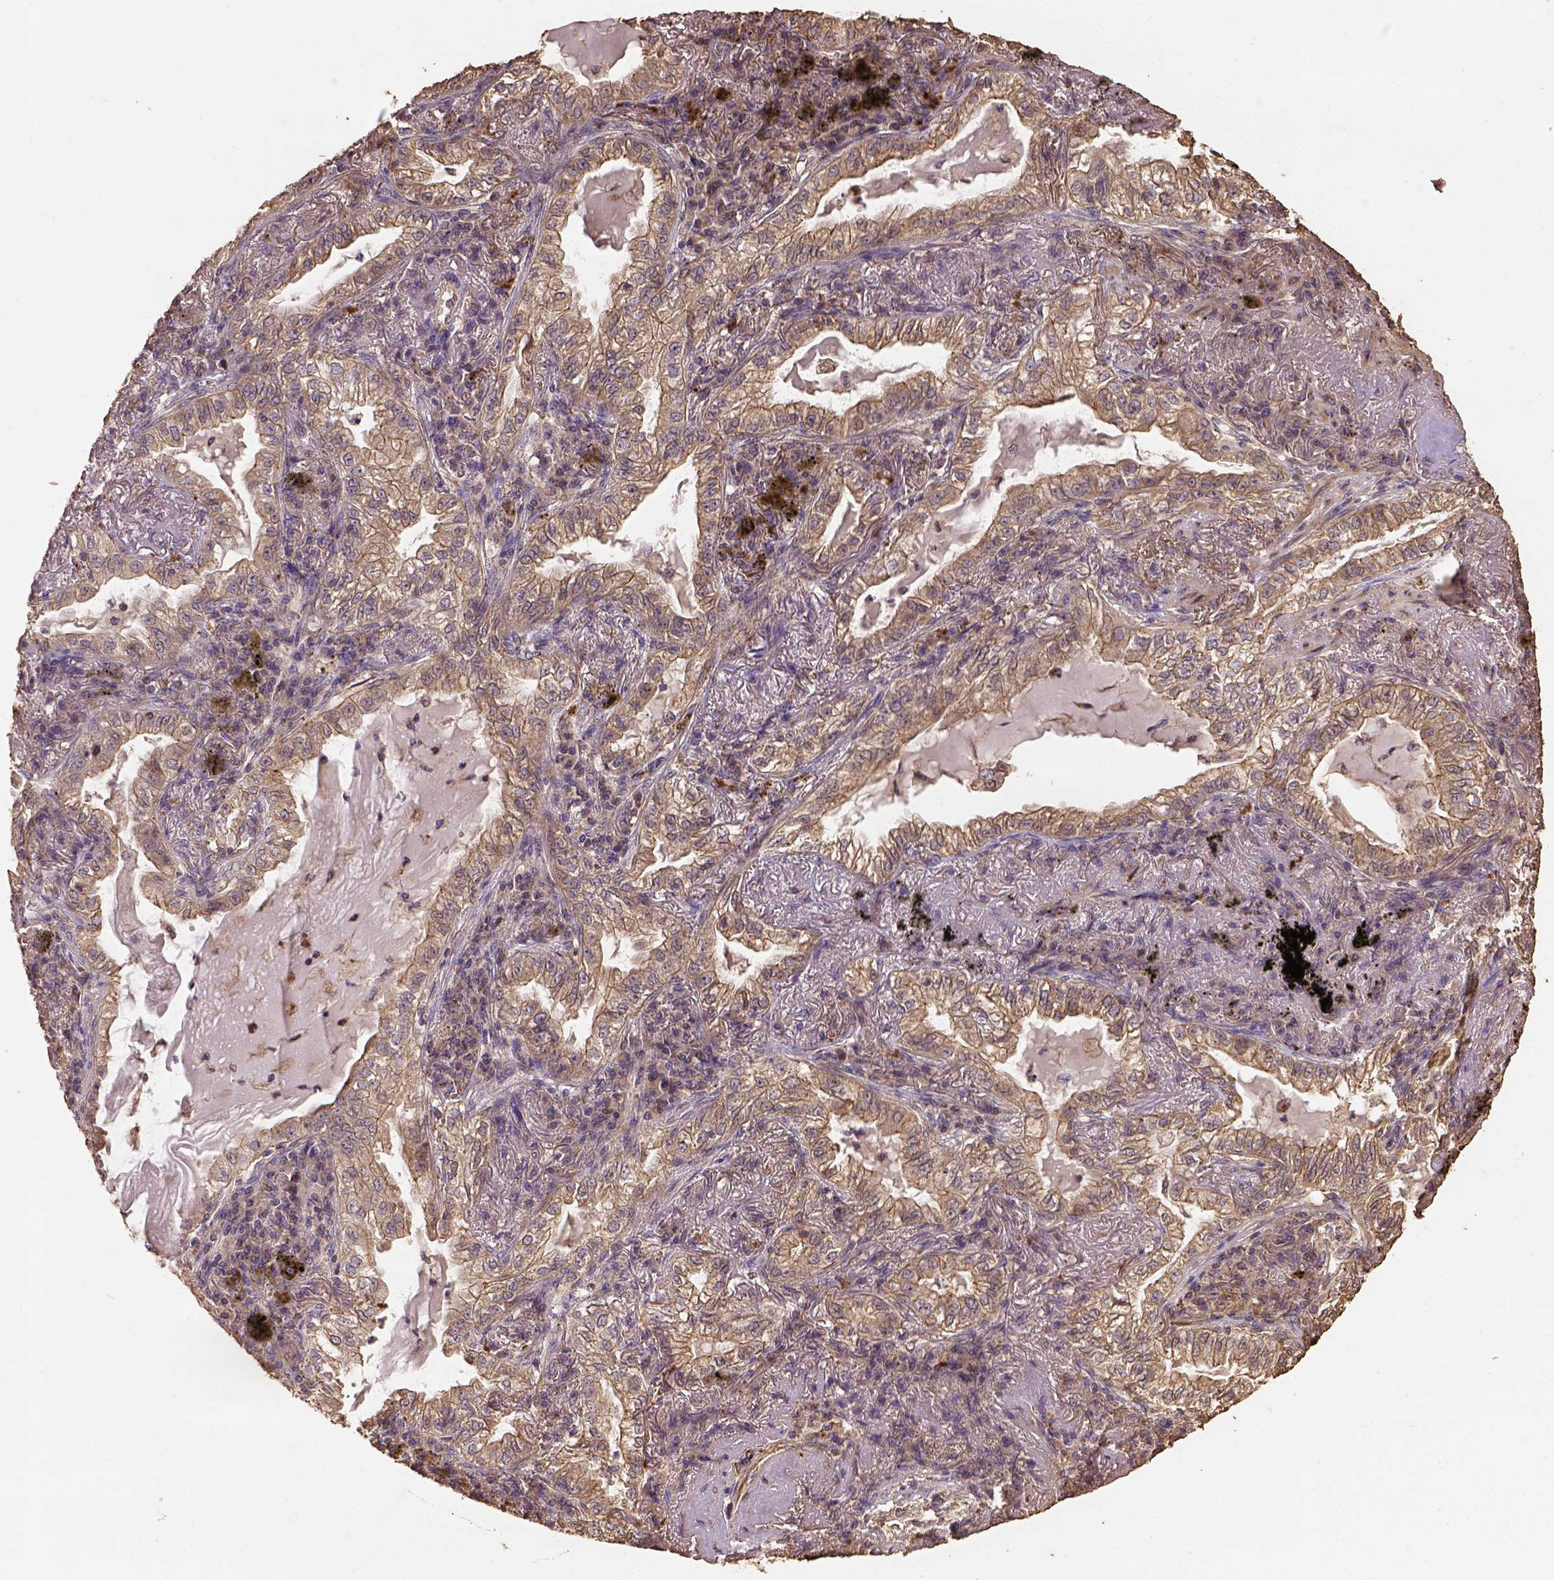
{"staining": {"intensity": "moderate", "quantity": ">75%", "location": "cytoplasmic/membranous"}, "tissue": "lung cancer", "cell_type": "Tumor cells", "image_type": "cancer", "snomed": [{"axis": "morphology", "description": "Adenocarcinoma, NOS"}, {"axis": "topography", "description": "Lung"}], "caption": "Immunohistochemistry image of neoplastic tissue: human lung adenocarcinoma stained using immunohistochemistry (IHC) displays medium levels of moderate protein expression localized specifically in the cytoplasmic/membranous of tumor cells, appearing as a cytoplasmic/membranous brown color.", "gene": "ATP1B3", "patient": {"sex": "female", "age": 73}}